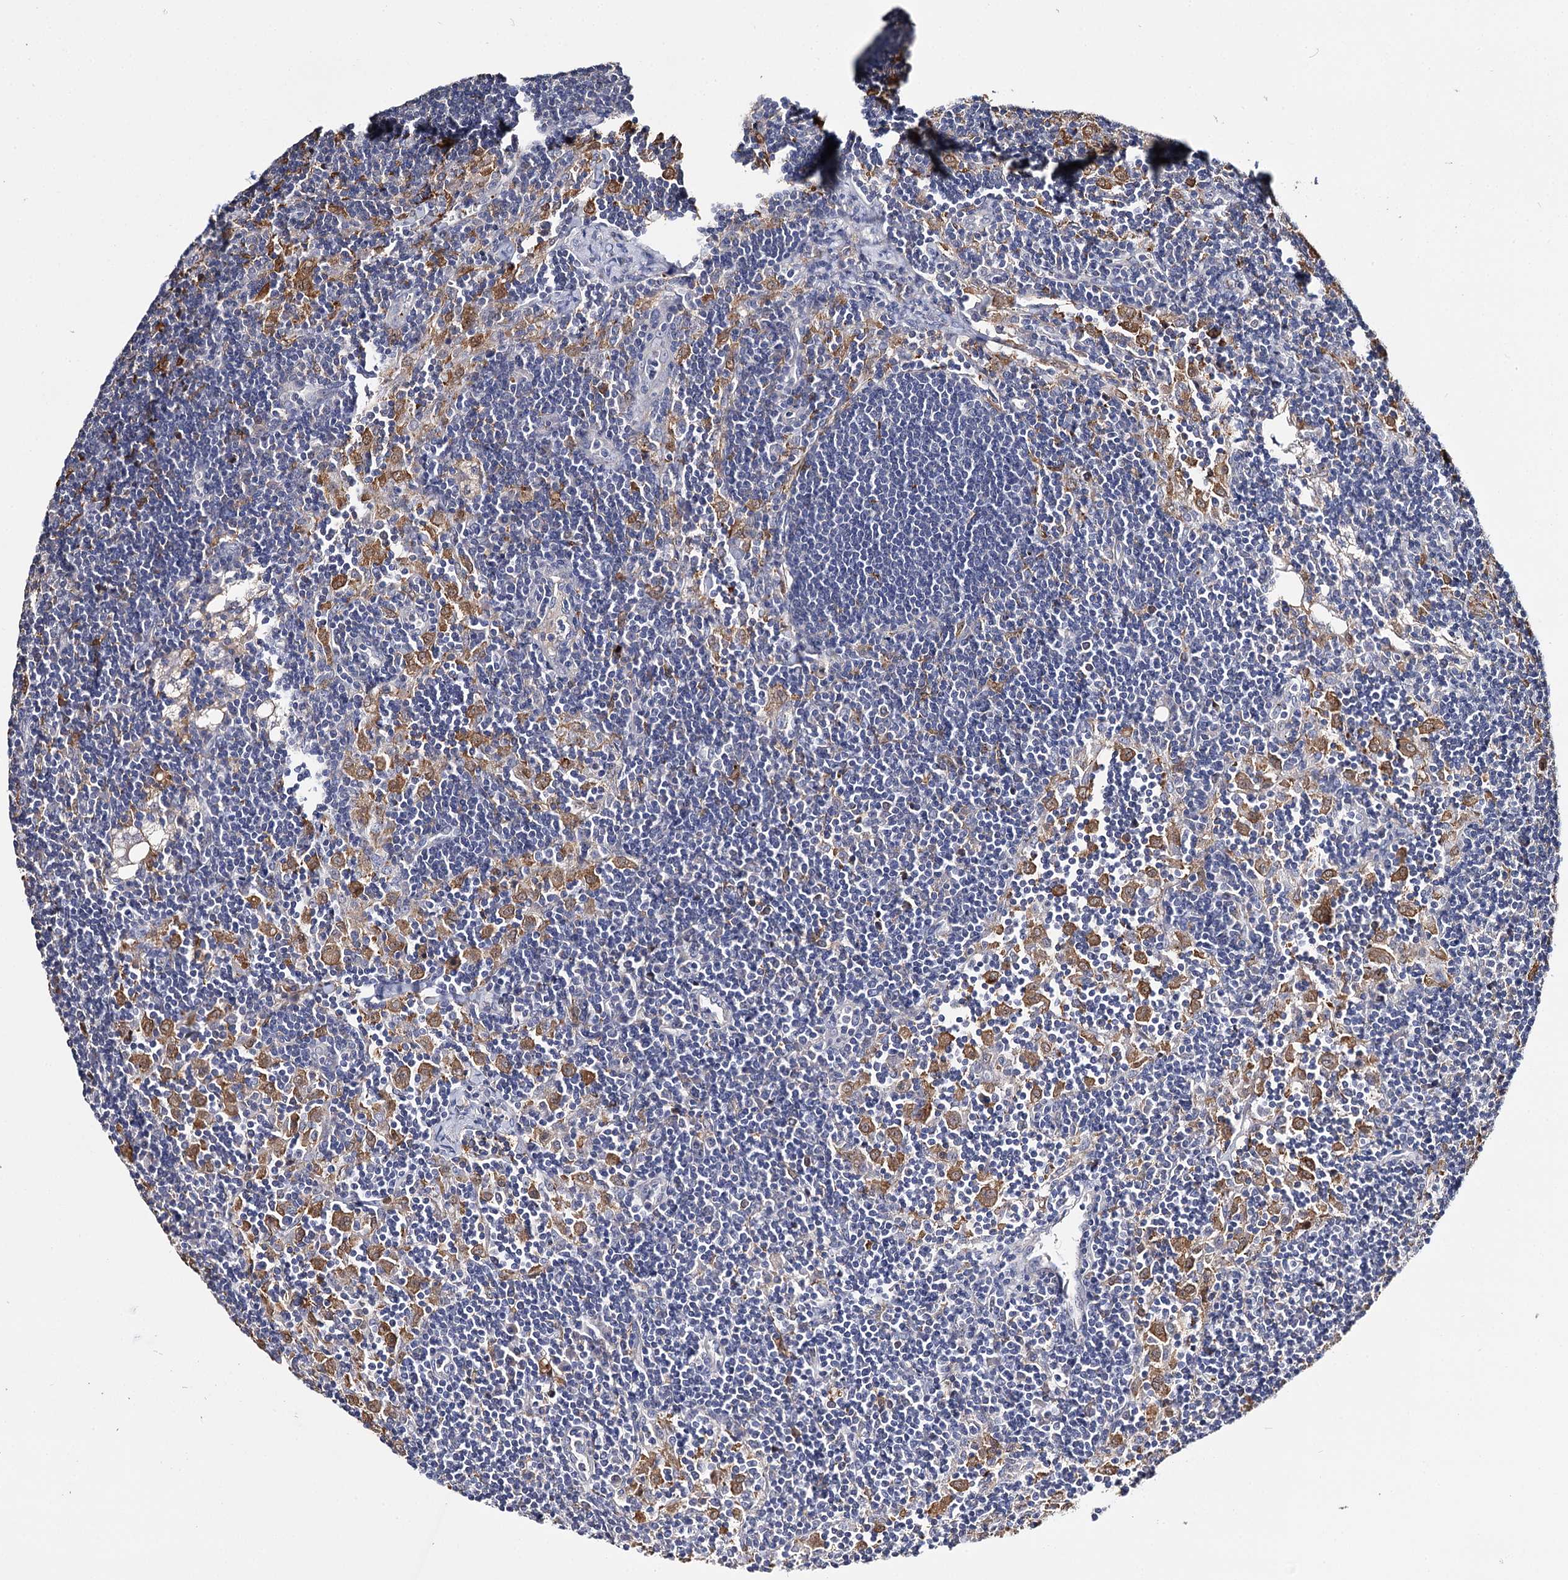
{"staining": {"intensity": "moderate", "quantity": "<25%", "location": "cytoplasmic/membranous"}, "tissue": "lymph node", "cell_type": "Germinal center cells", "image_type": "normal", "snomed": [{"axis": "morphology", "description": "Normal tissue, NOS"}, {"axis": "topography", "description": "Lymph node"}], "caption": "Lymph node stained for a protein displays moderate cytoplasmic/membranous positivity in germinal center cells.", "gene": "DNAH6", "patient": {"sex": "male", "age": 24}}